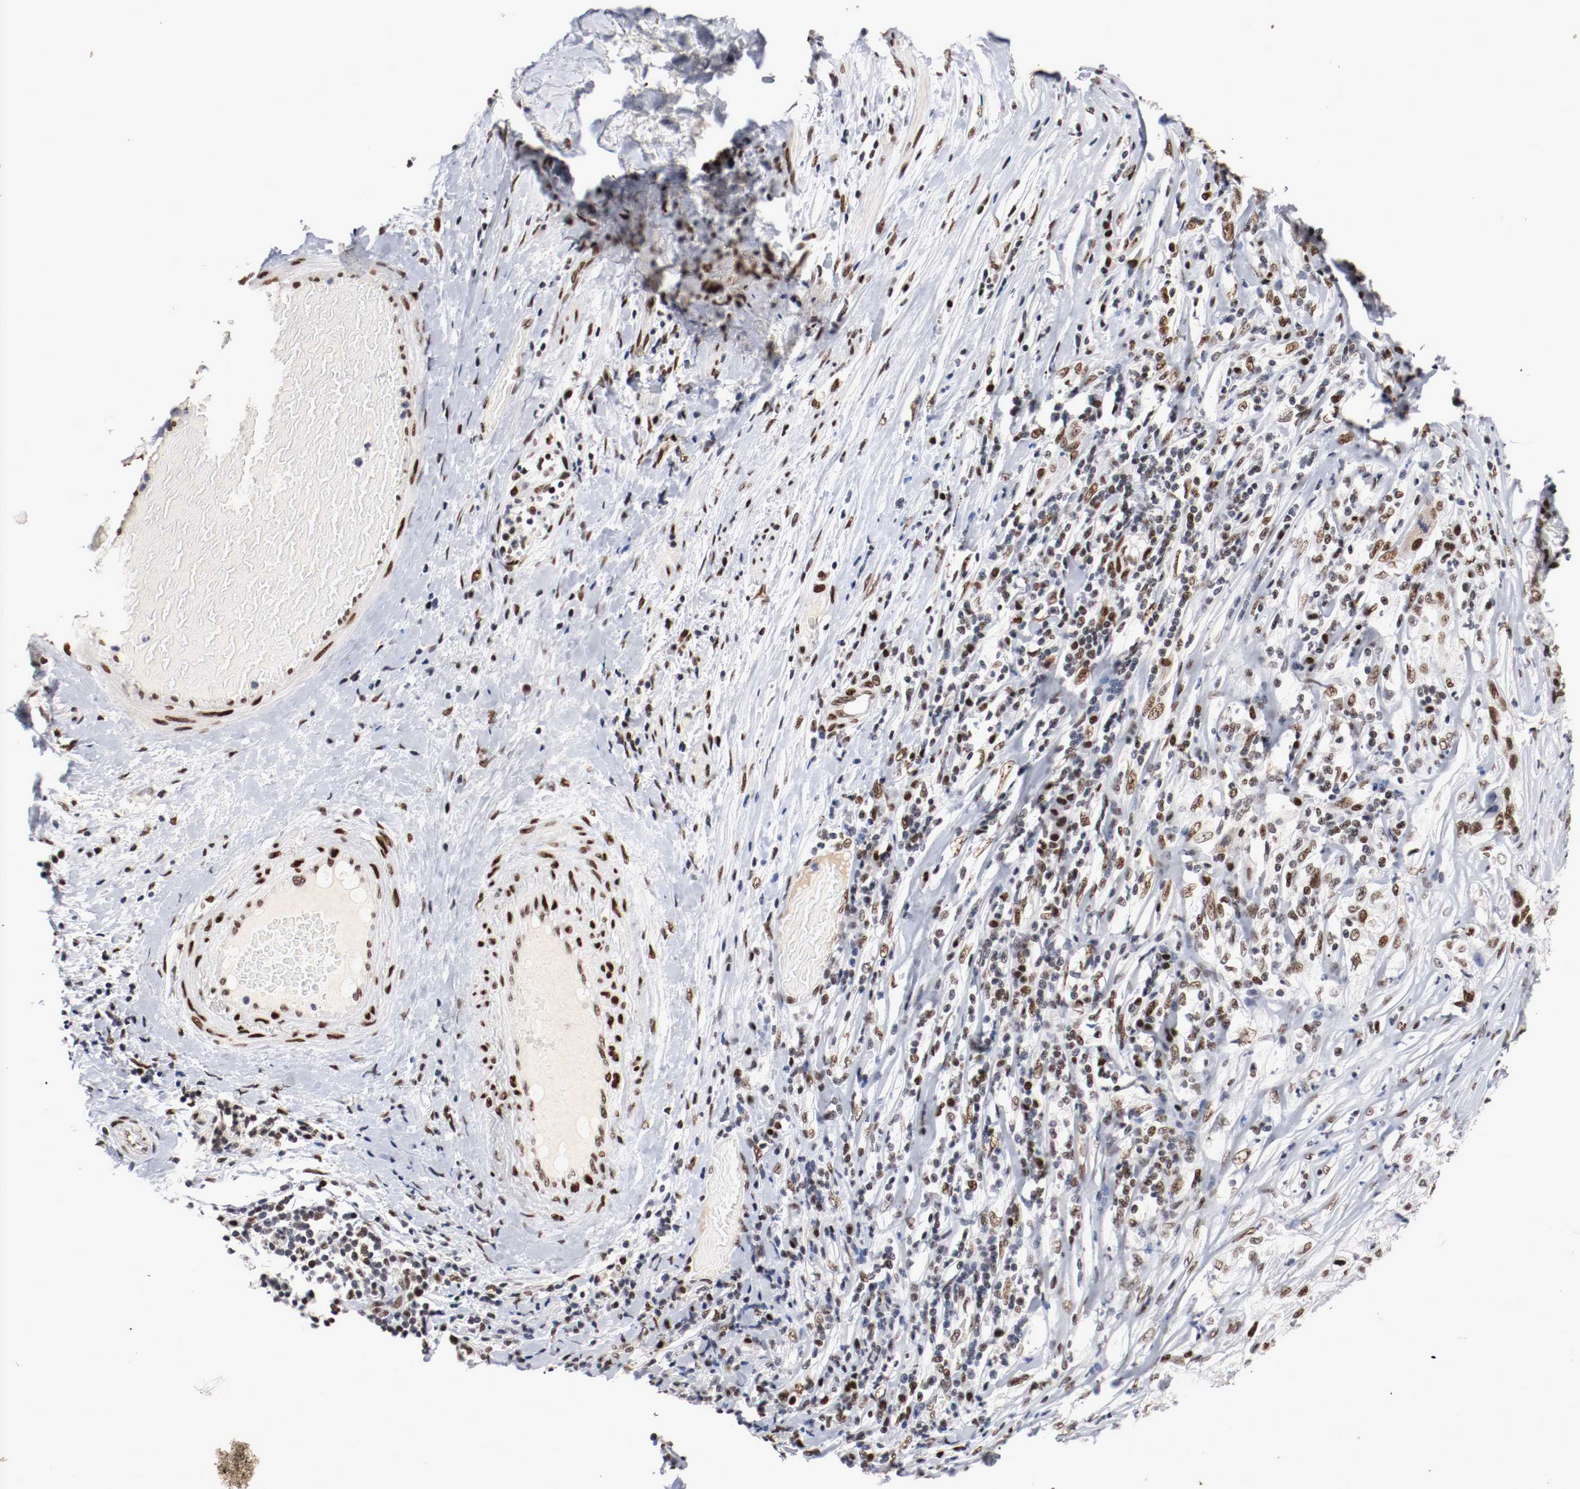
{"staining": {"intensity": "moderate", "quantity": ">75%", "location": "nuclear"}, "tissue": "lung cancer", "cell_type": "Tumor cells", "image_type": "cancer", "snomed": [{"axis": "morphology", "description": "Inflammation, NOS"}, {"axis": "morphology", "description": "Squamous cell carcinoma, NOS"}, {"axis": "topography", "description": "Lymph node"}, {"axis": "topography", "description": "Soft tissue"}, {"axis": "topography", "description": "Lung"}], "caption": "DAB immunohistochemical staining of lung cancer (squamous cell carcinoma) exhibits moderate nuclear protein positivity in approximately >75% of tumor cells.", "gene": "MEF2D", "patient": {"sex": "male", "age": 66}}